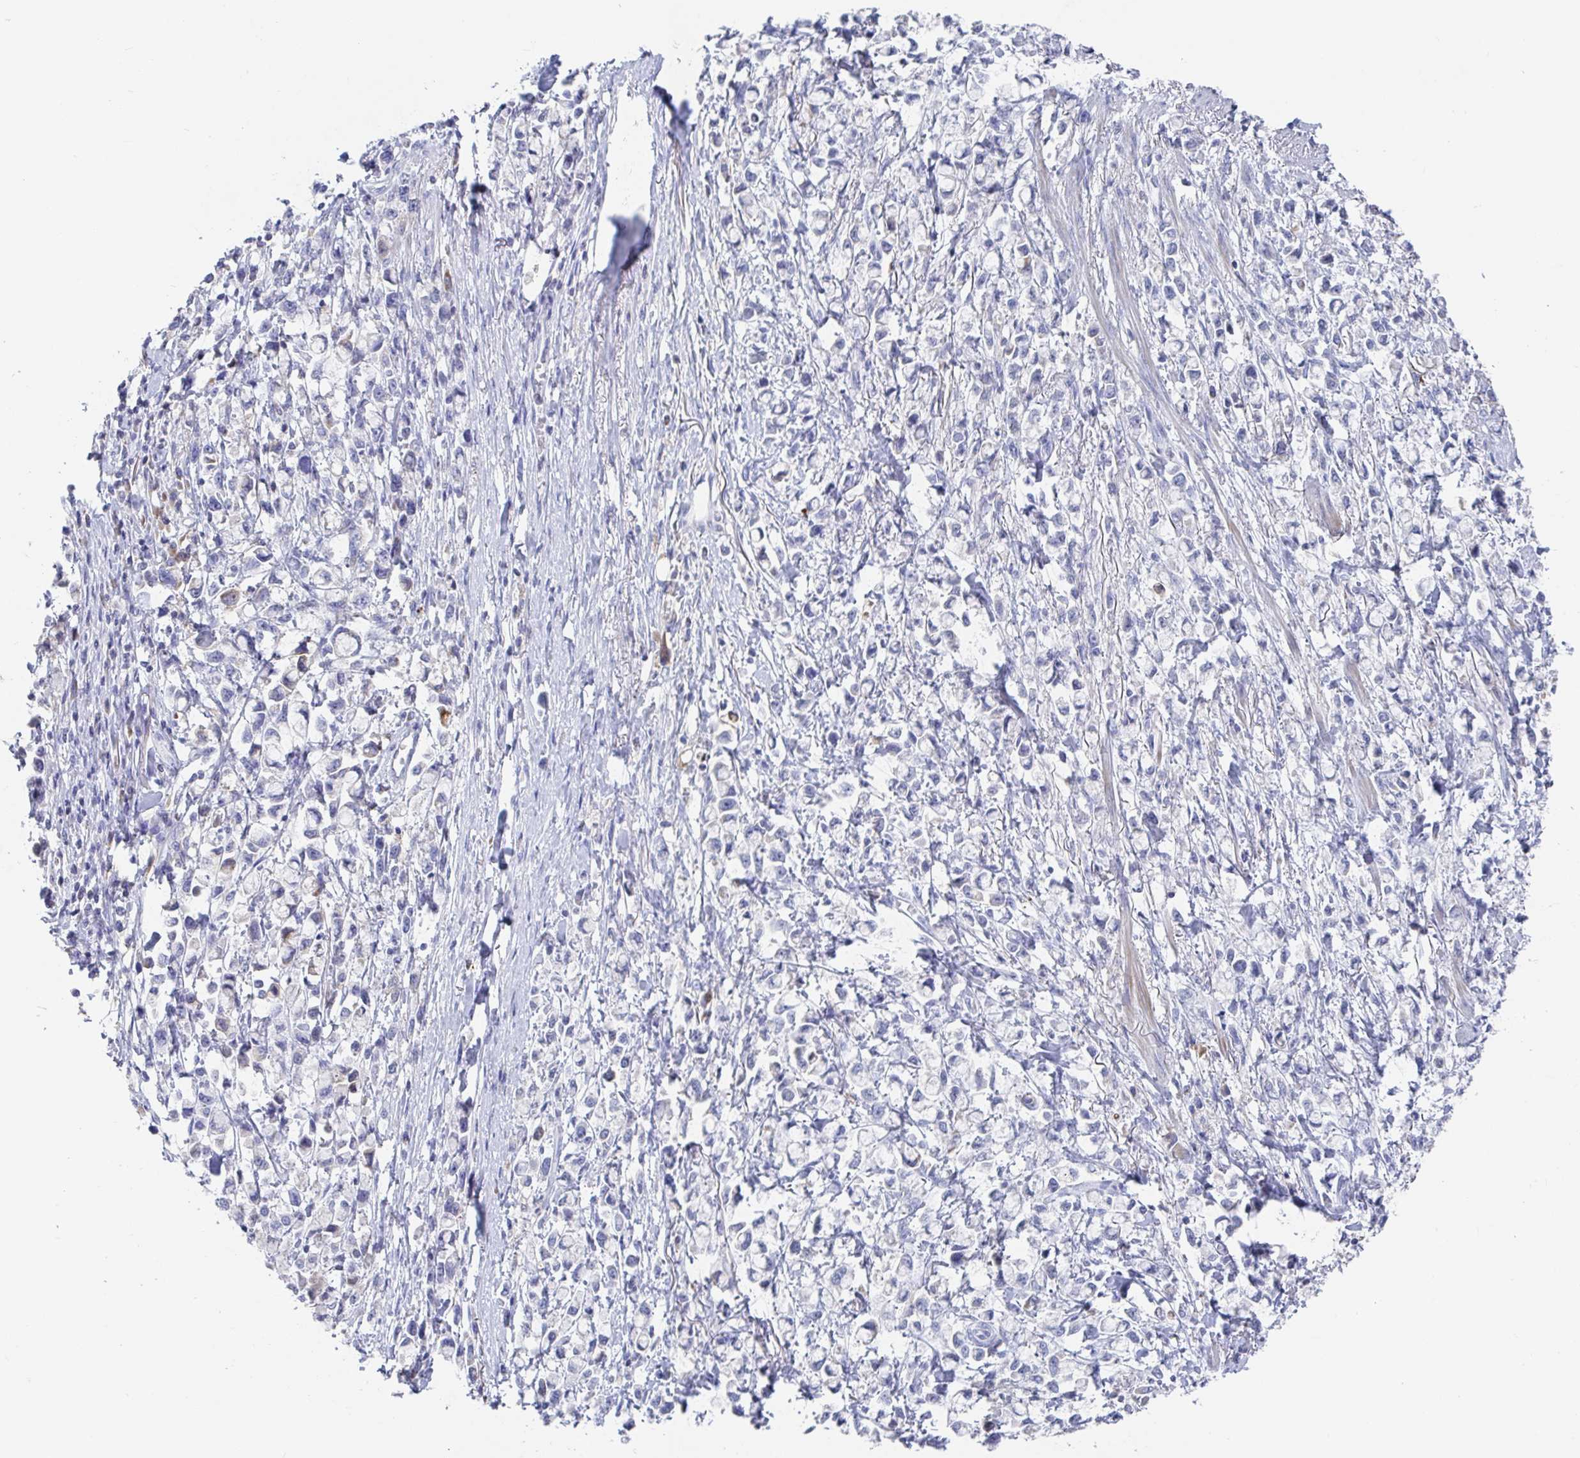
{"staining": {"intensity": "negative", "quantity": "none", "location": "none"}, "tissue": "stomach cancer", "cell_type": "Tumor cells", "image_type": "cancer", "snomed": [{"axis": "morphology", "description": "Adenocarcinoma, NOS"}, {"axis": "topography", "description": "Stomach"}], "caption": "Immunohistochemistry (IHC) of adenocarcinoma (stomach) displays no positivity in tumor cells.", "gene": "GPR148", "patient": {"sex": "female", "age": 81}}